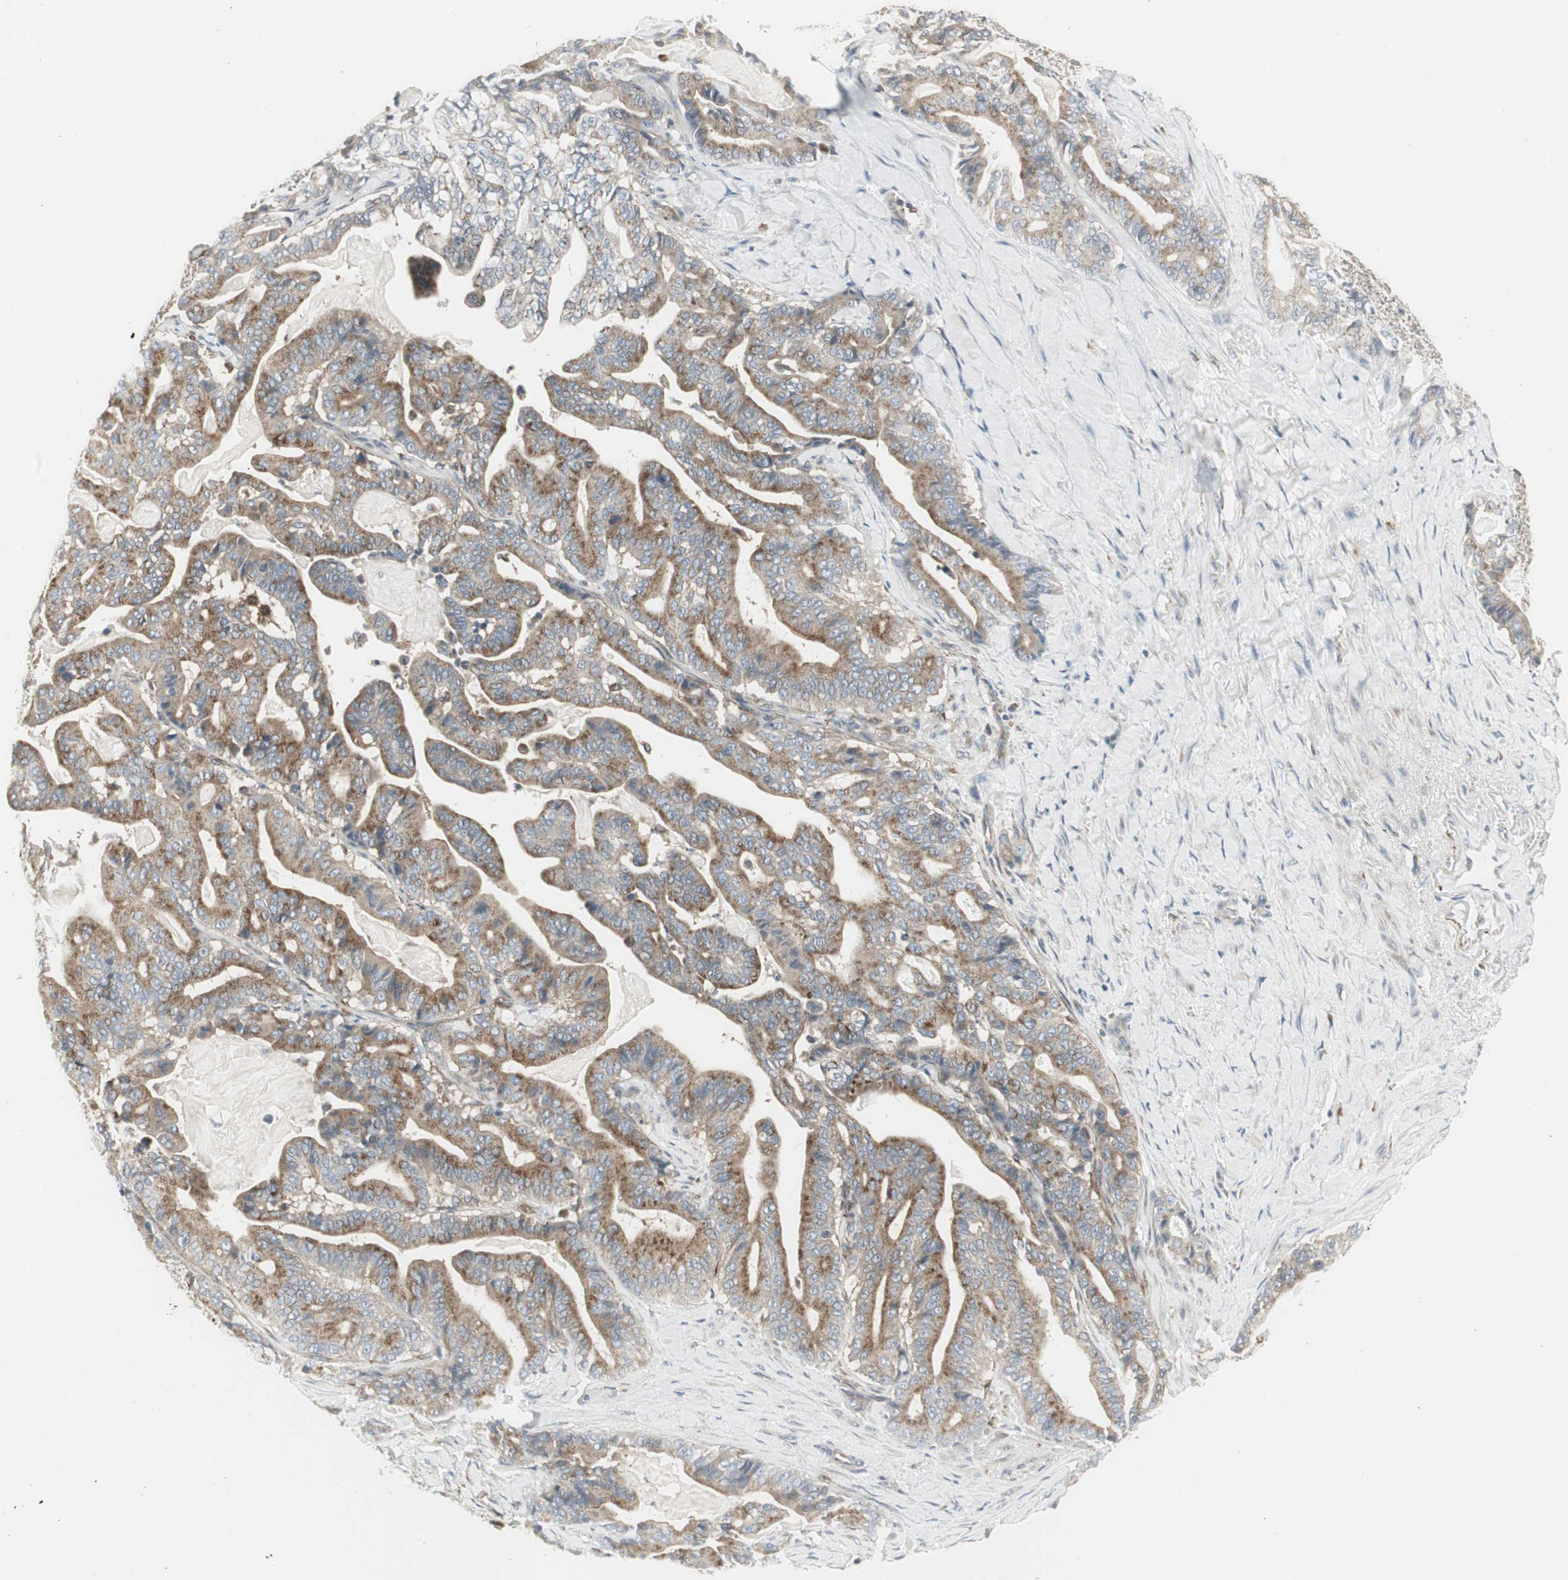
{"staining": {"intensity": "moderate", "quantity": ">75%", "location": "cytoplasmic/membranous"}, "tissue": "pancreatic cancer", "cell_type": "Tumor cells", "image_type": "cancer", "snomed": [{"axis": "morphology", "description": "Adenocarcinoma, NOS"}, {"axis": "topography", "description": "Pancreas"}], "caption": "IHC micrograph of neoplastic tissue: human pancreatic cancer stained using immunohistochemistry (IHC) shows medium levels of moderate protein expression localized specifically in the cytoplasmic/membranous of tumor cells, appearing as a cytoplasmic/membranous brown color.", "gene": "ATP6V1B2", "patient": {"sex": "male", "age": 63}}